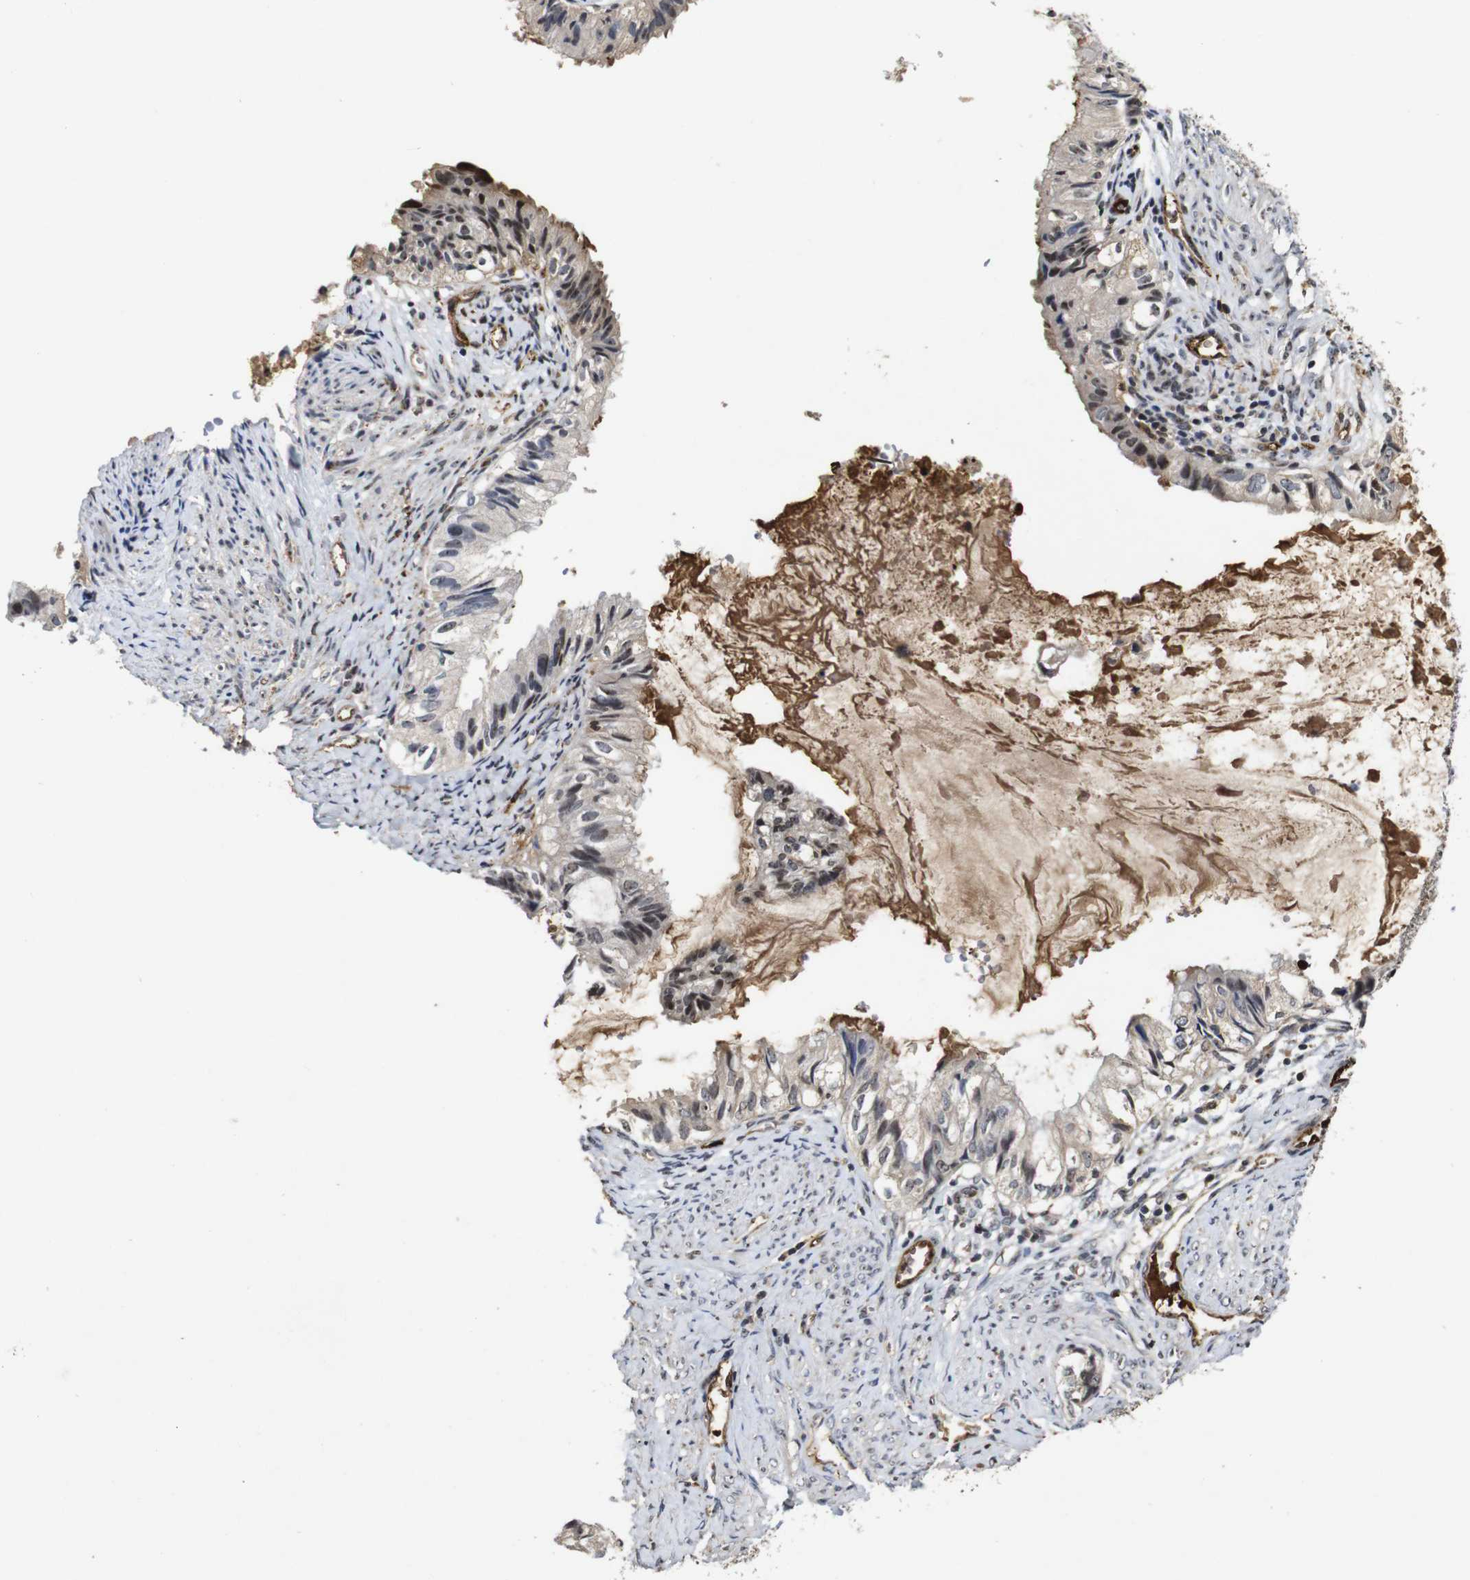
{"staining": {"intensity": "moderate", "quantity": "<25%", "location": "cytoplasmic/membranous,nuclear"}, "tissue": "cervical cancer", "cell_type": "Tumor cells", "image_type": "cancer", "snomed": [{"axis": "morphology", "description": "Normal tissue, NOS"}, {"axis": "morphology", "description": "Adenocarcinoma, NOS"}, {"axis": "topography", "description": "Cervix"}, {"axis": "topography", "description": "Endometrium"}], "caption": "Approximately <25% of tumor cells in human cervical cancer (adenocarcinoma) exhibit moderate cytoplasmic/membranous and nuclear protein expression as visualized by brown immunohistochemical staining.", "gene": "MYC", "patient": {"sex": "female", "age": 86}}